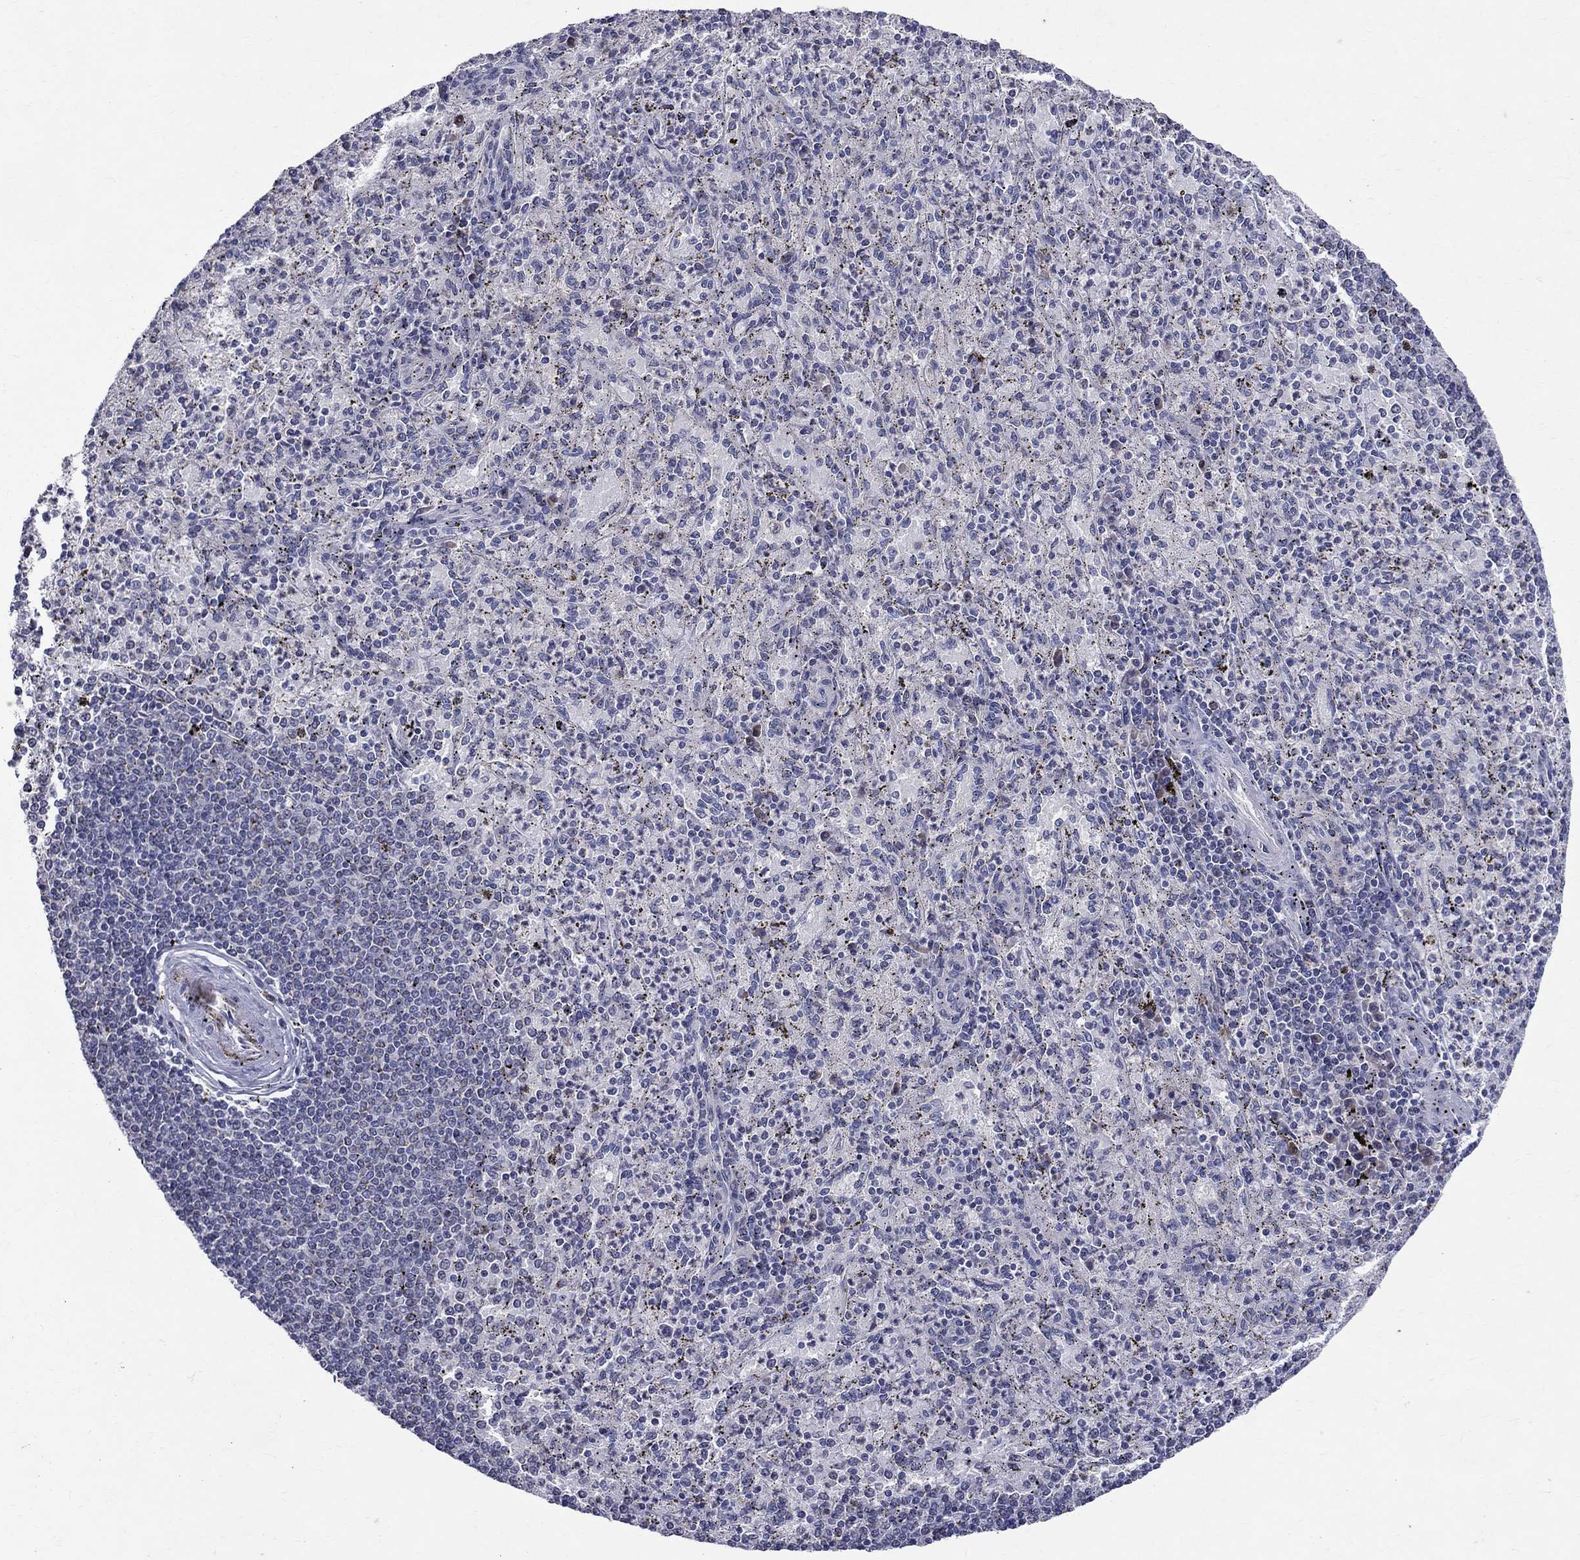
{"staining": {"intensity": "negative", "quantity": "none", "location": "none"}, "tissue": "spleen", "cell_type": "Cells in red pulp", "image_type": "normal", "snomed": [{"axis": "morphology", "description": "Normal tissue, NOS"}, {"axis": "topography", "description": "Spleen"}], "caption": "Cells in red pulp show no significant protein expression in benign spleen. The staining was performed using DAB (3,3'-diaminobenzidine) to visualize the protein expression in brown, while the nuclei were stained in blue with hematoxylin (Magnification: 20x).", "gene": "SLC4A10", "patient": {"sex": "male", "age": 60}}